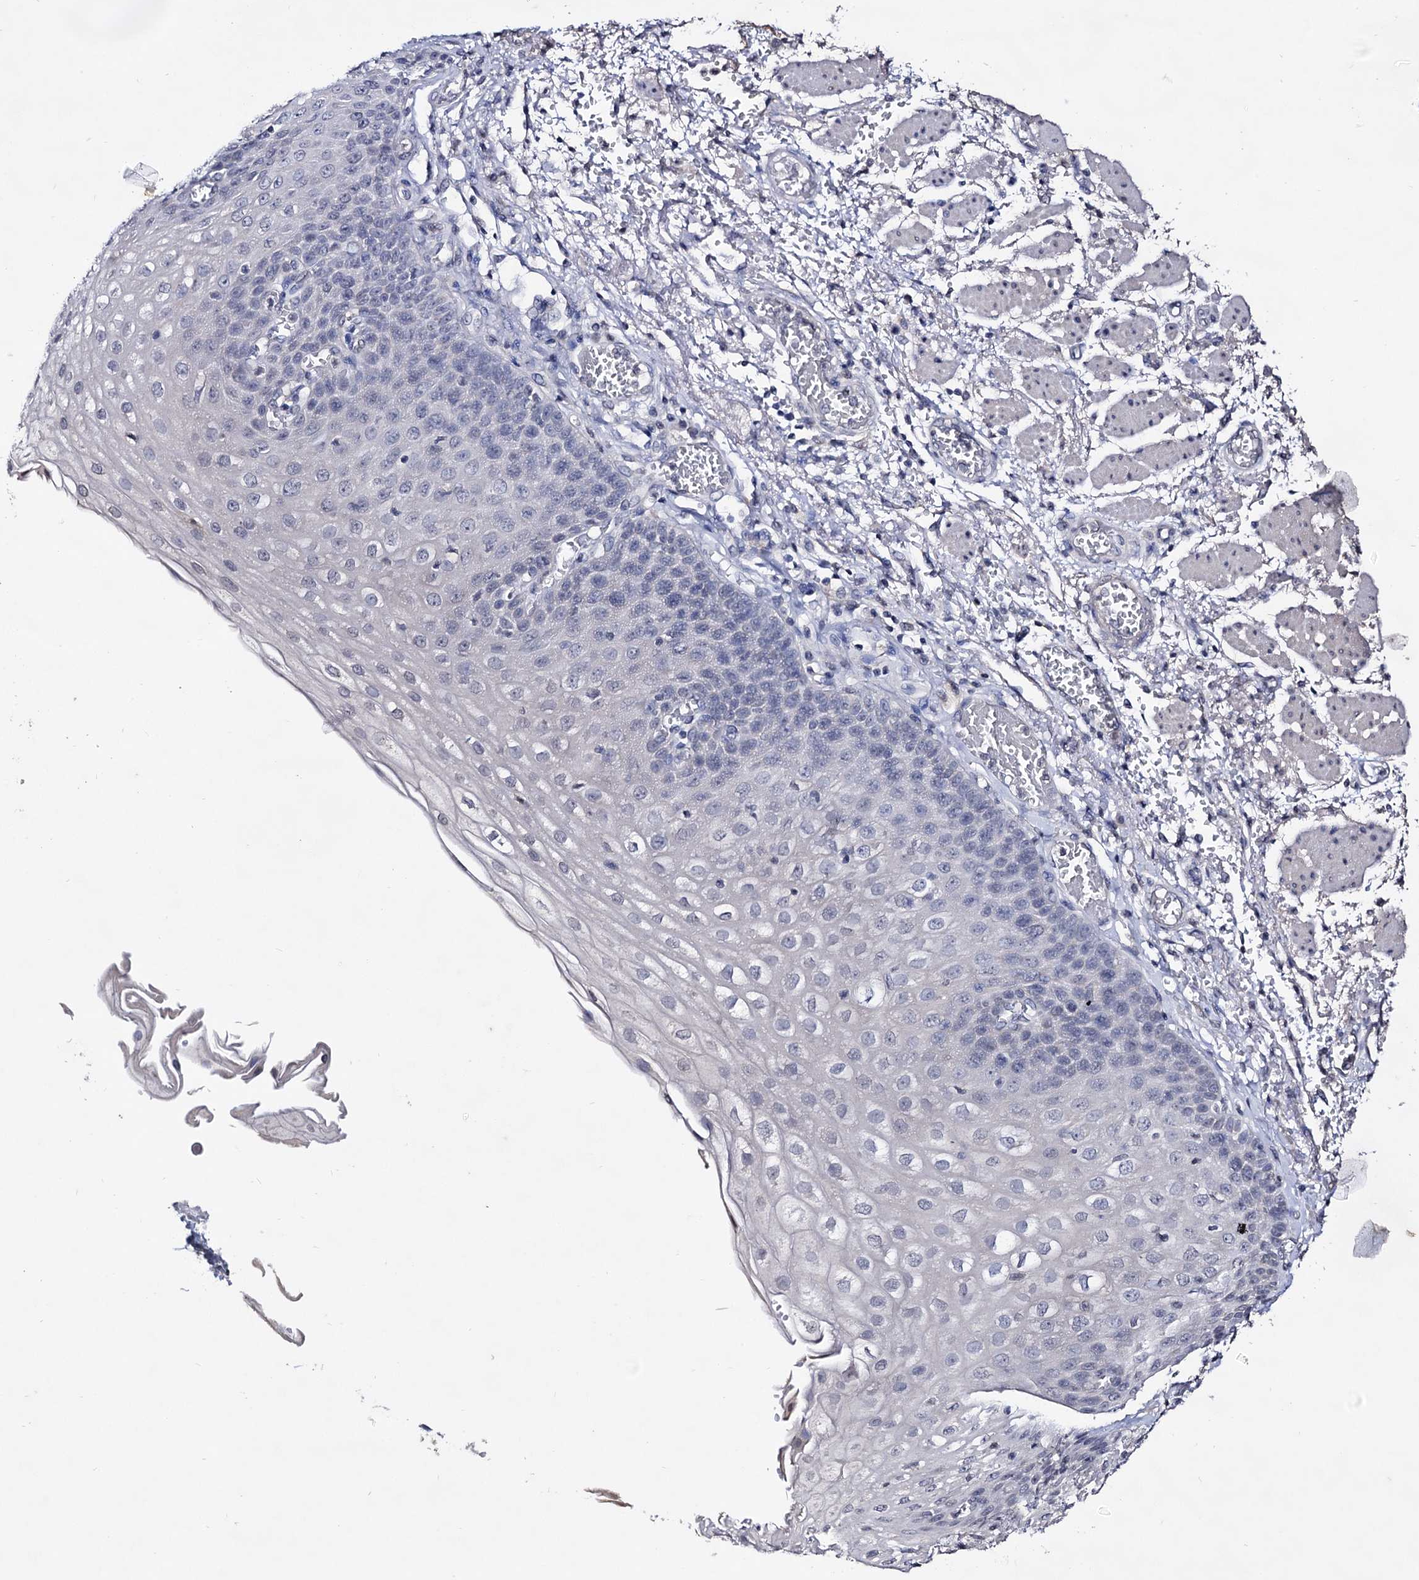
{"staining": {"intensity": "negative", "quantity": "none", "location": "none"}, "tissue": "esophagus", "cell_type": "Squamous epithelial cells", "image_type": "normal", "snomed": [{"axis": "morphology", "description": "Normal tissue, NOS"}, {"axis": "topography", "description": "Esophagus"}], "caption": "High magnification brightfield microscopy of normal esophagus stained with DAB (3,3'-diaminobenzidine) (brown) and counterstained with hematoxylin (blue): squamous epithelial cells show no significant expression. (Stains: DAB immunohistochemistry with hematoxylin counter stain, Microscopy: brightfield microscopy at high magnification).", "gene": "PLIN1", "patient": {"sex": "male", "age": 81}}